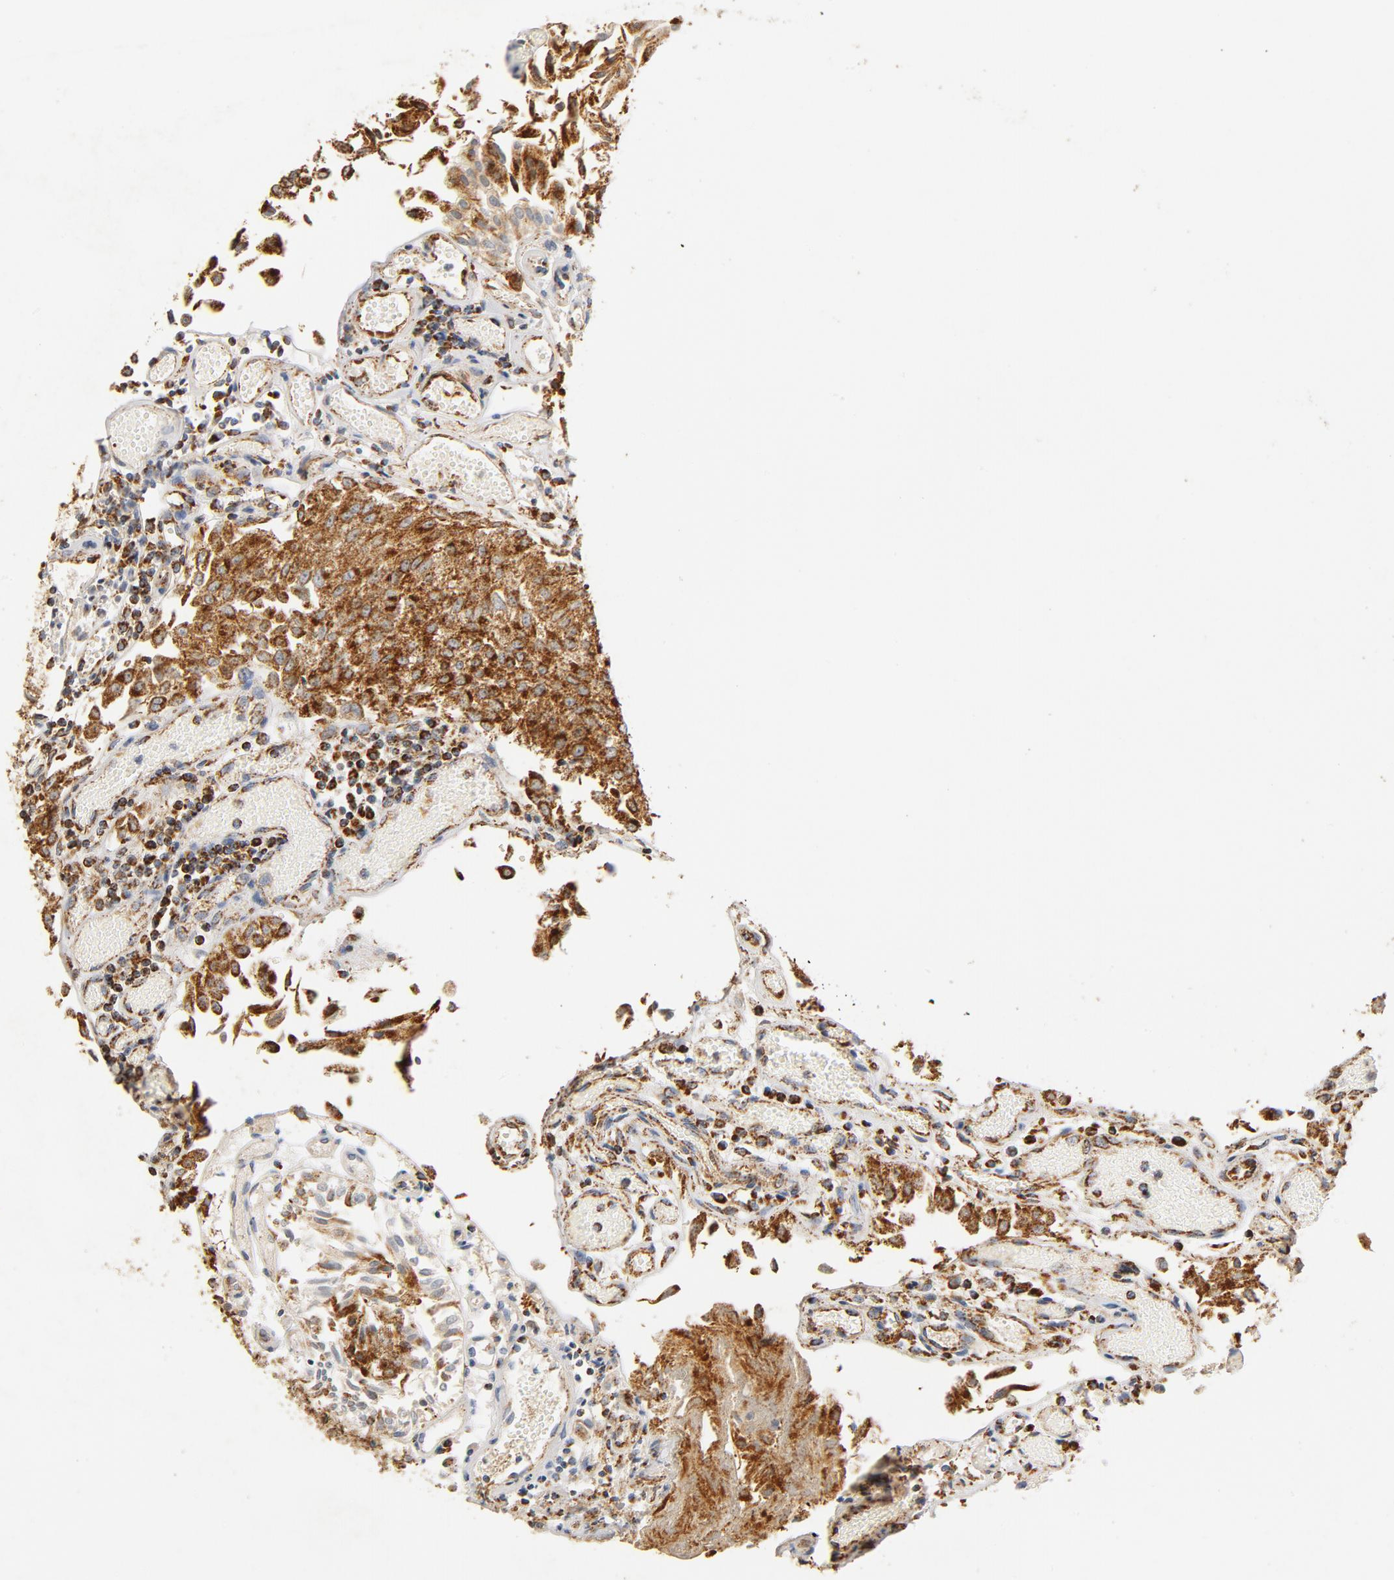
{"staining": {"intensity": "moderate", "quantity": ">75%", "location": "cytoplasmic/membranous"}, "tissue": "urothelial cancer", "cell_type": "Tumor cells", "image_type": "cancer", "snomed": [{"axis": "morphology", "description": "Urothelial carcinoma, Low grade"}, {"axis": "topography", "description": "Urinary bladder"}], "caption": "Low-grade urothelial carcinoma was stained to show a protein in brown. There is medium levels of moderate cytoplasmic/membranous positivity in about >75% of tumor cells.", "gene": "COX4I1", "patient": {"sex": "male", "age": 86}}